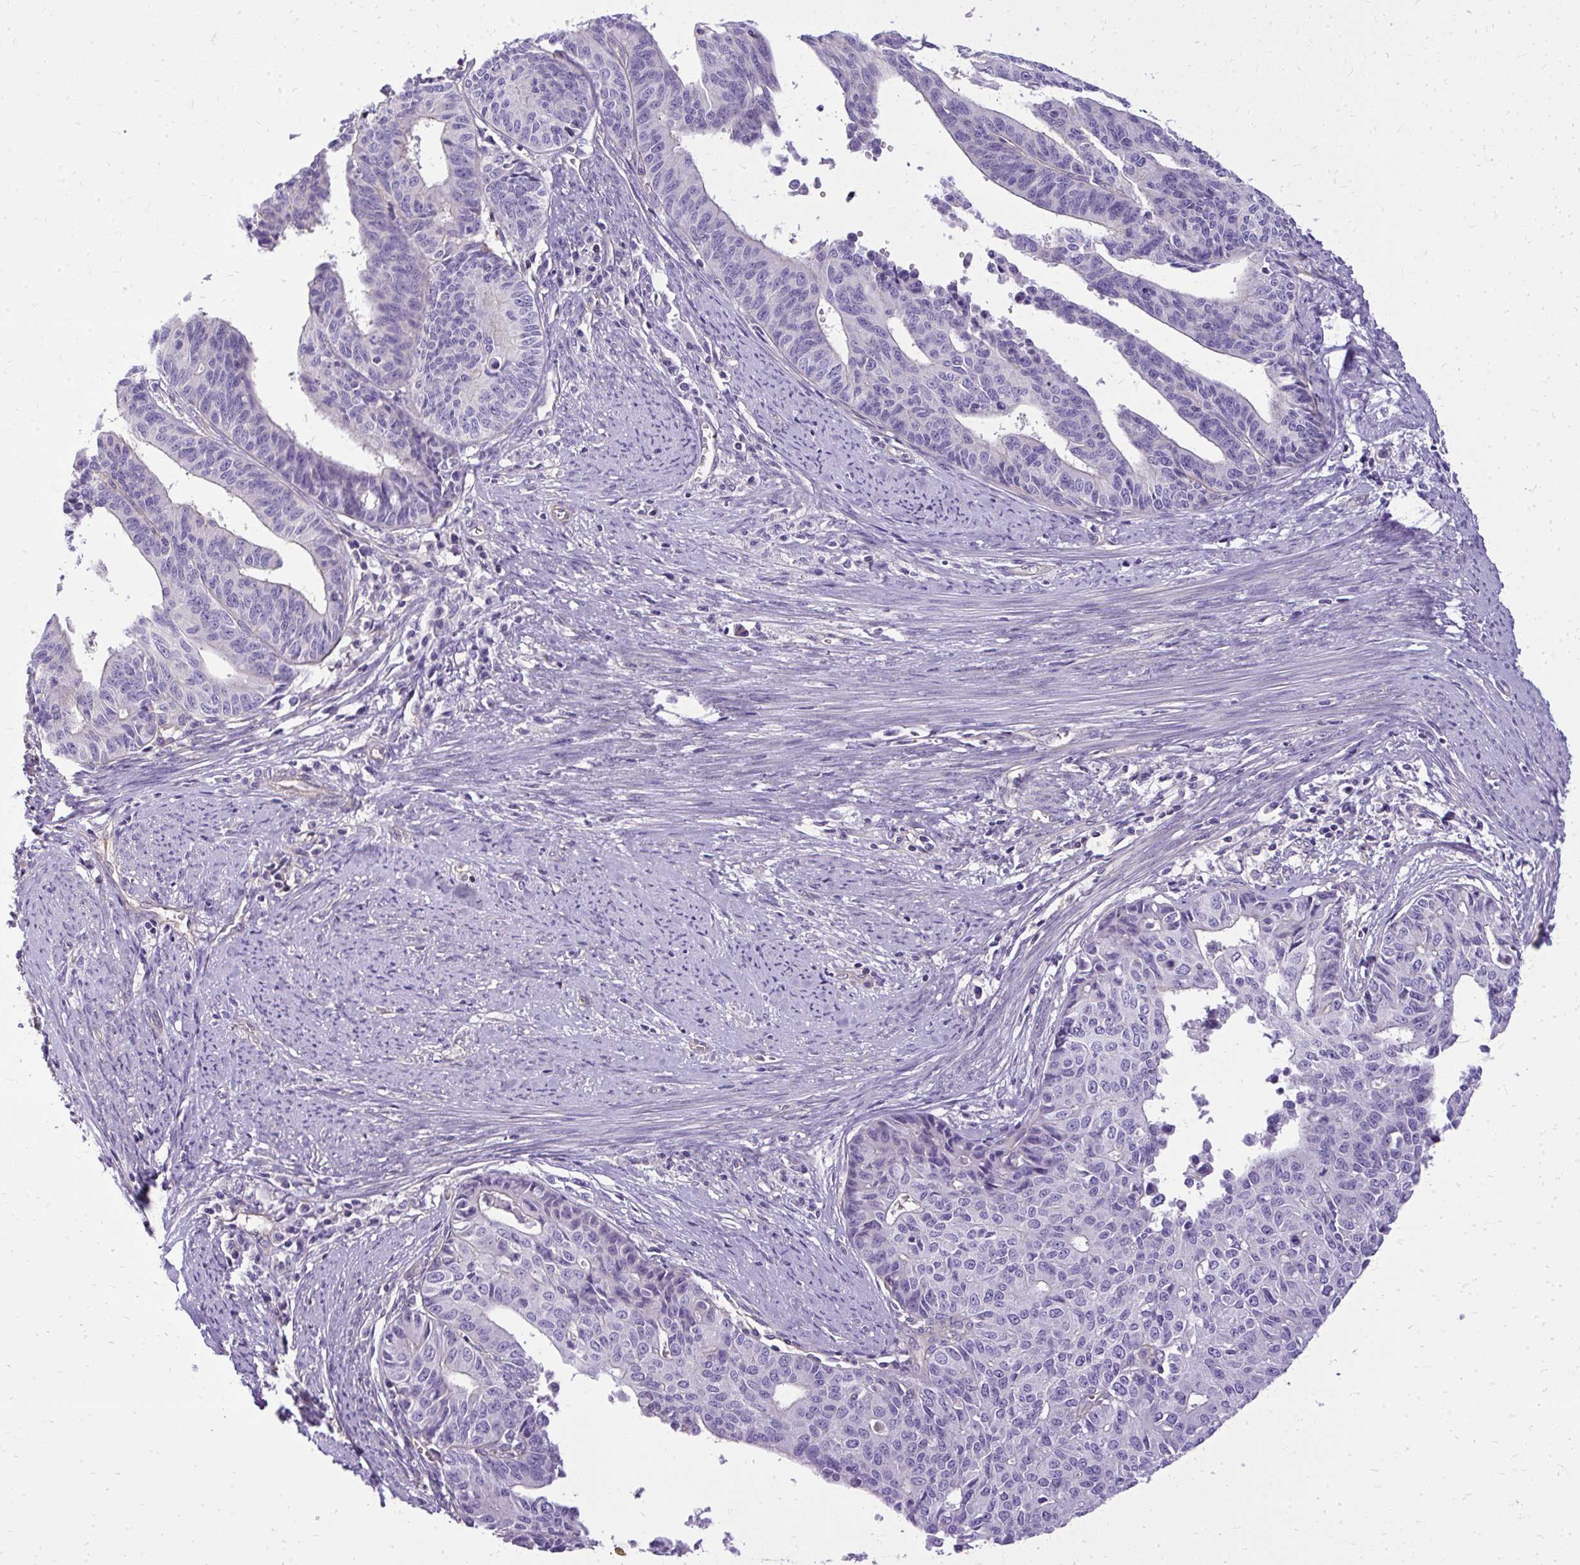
{"staining": {"intensity": "weak", "quantity": "<25%", "location": "cytoplasmic/membranous"}, "tissue": "endometrial cancer", "cell_type": "Tumor cells", "image_type": "cancer", "snomed": [{"axis": "morphology", "description": "Adenocarcinoma, NOS"}, {"axis": "topography", "description": "Endometrium"}], "caption": "Human endometrial cancer stained for a protein using immunohistochemistry displays no positivity in tumor cells.", "gene": "RUNDC3B", "patient": {"sex": "female", "age": 65}}